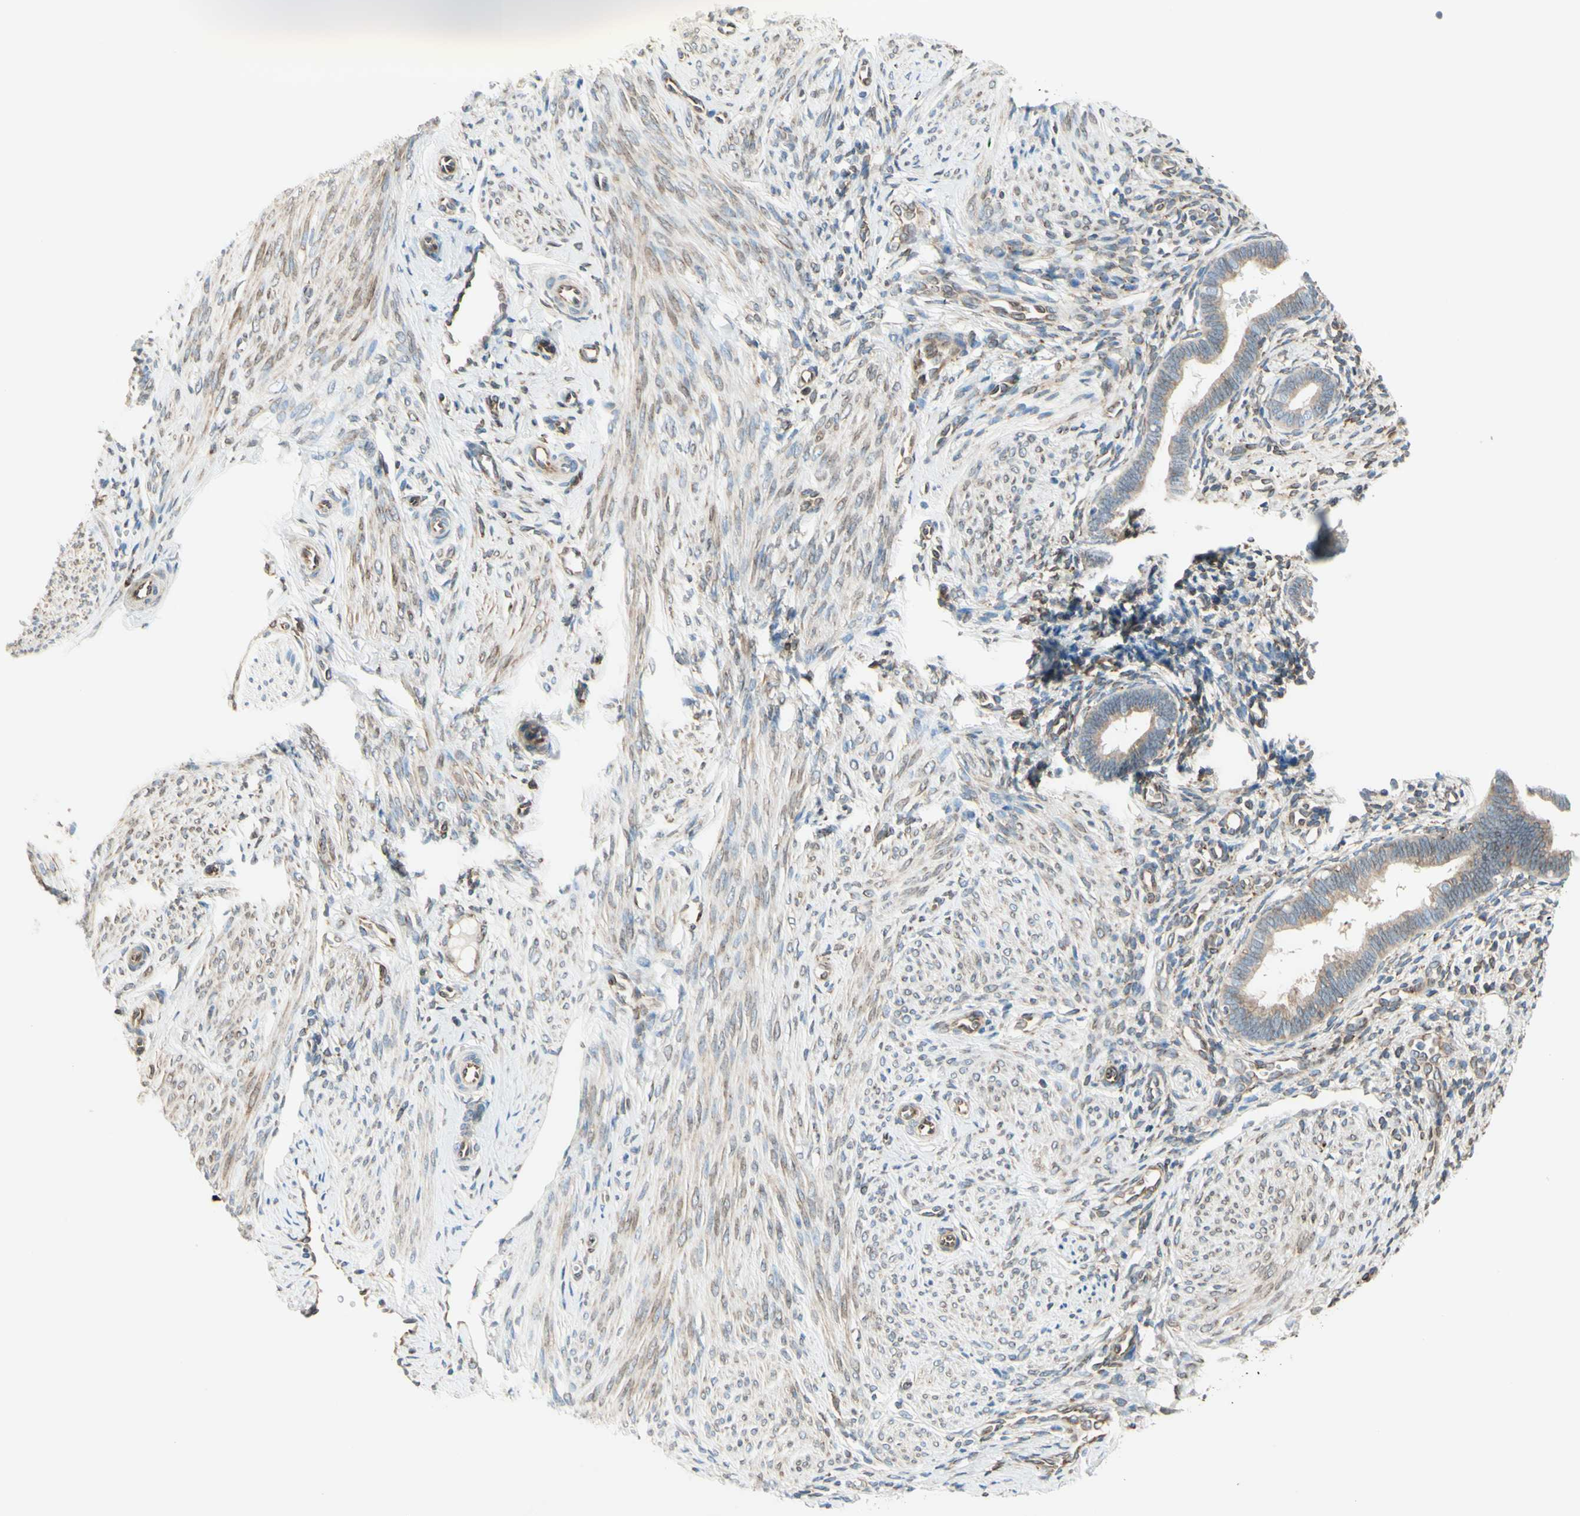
{"staining": {"intensity": "weak", "quantity": ">75%", "location": "cytoplasmic/membranous"}, "tissue": "endometrium", "cell_type": "Cells in endometrial stroma", "image_type": "normal", "snomed": [{"axis": "morphology", "description": "Normal tissue, NOS"}, {"axis": "topography", "description": "Endometrium"}], "caption": "Human endometrium stained for a protein (brown) shows weak cytoplasmic/membranous positive expression in approximately >75% of cells in endometrial stroma.", "gene": "TRAF2", "patient": {"sex": "female", "age": 33}}